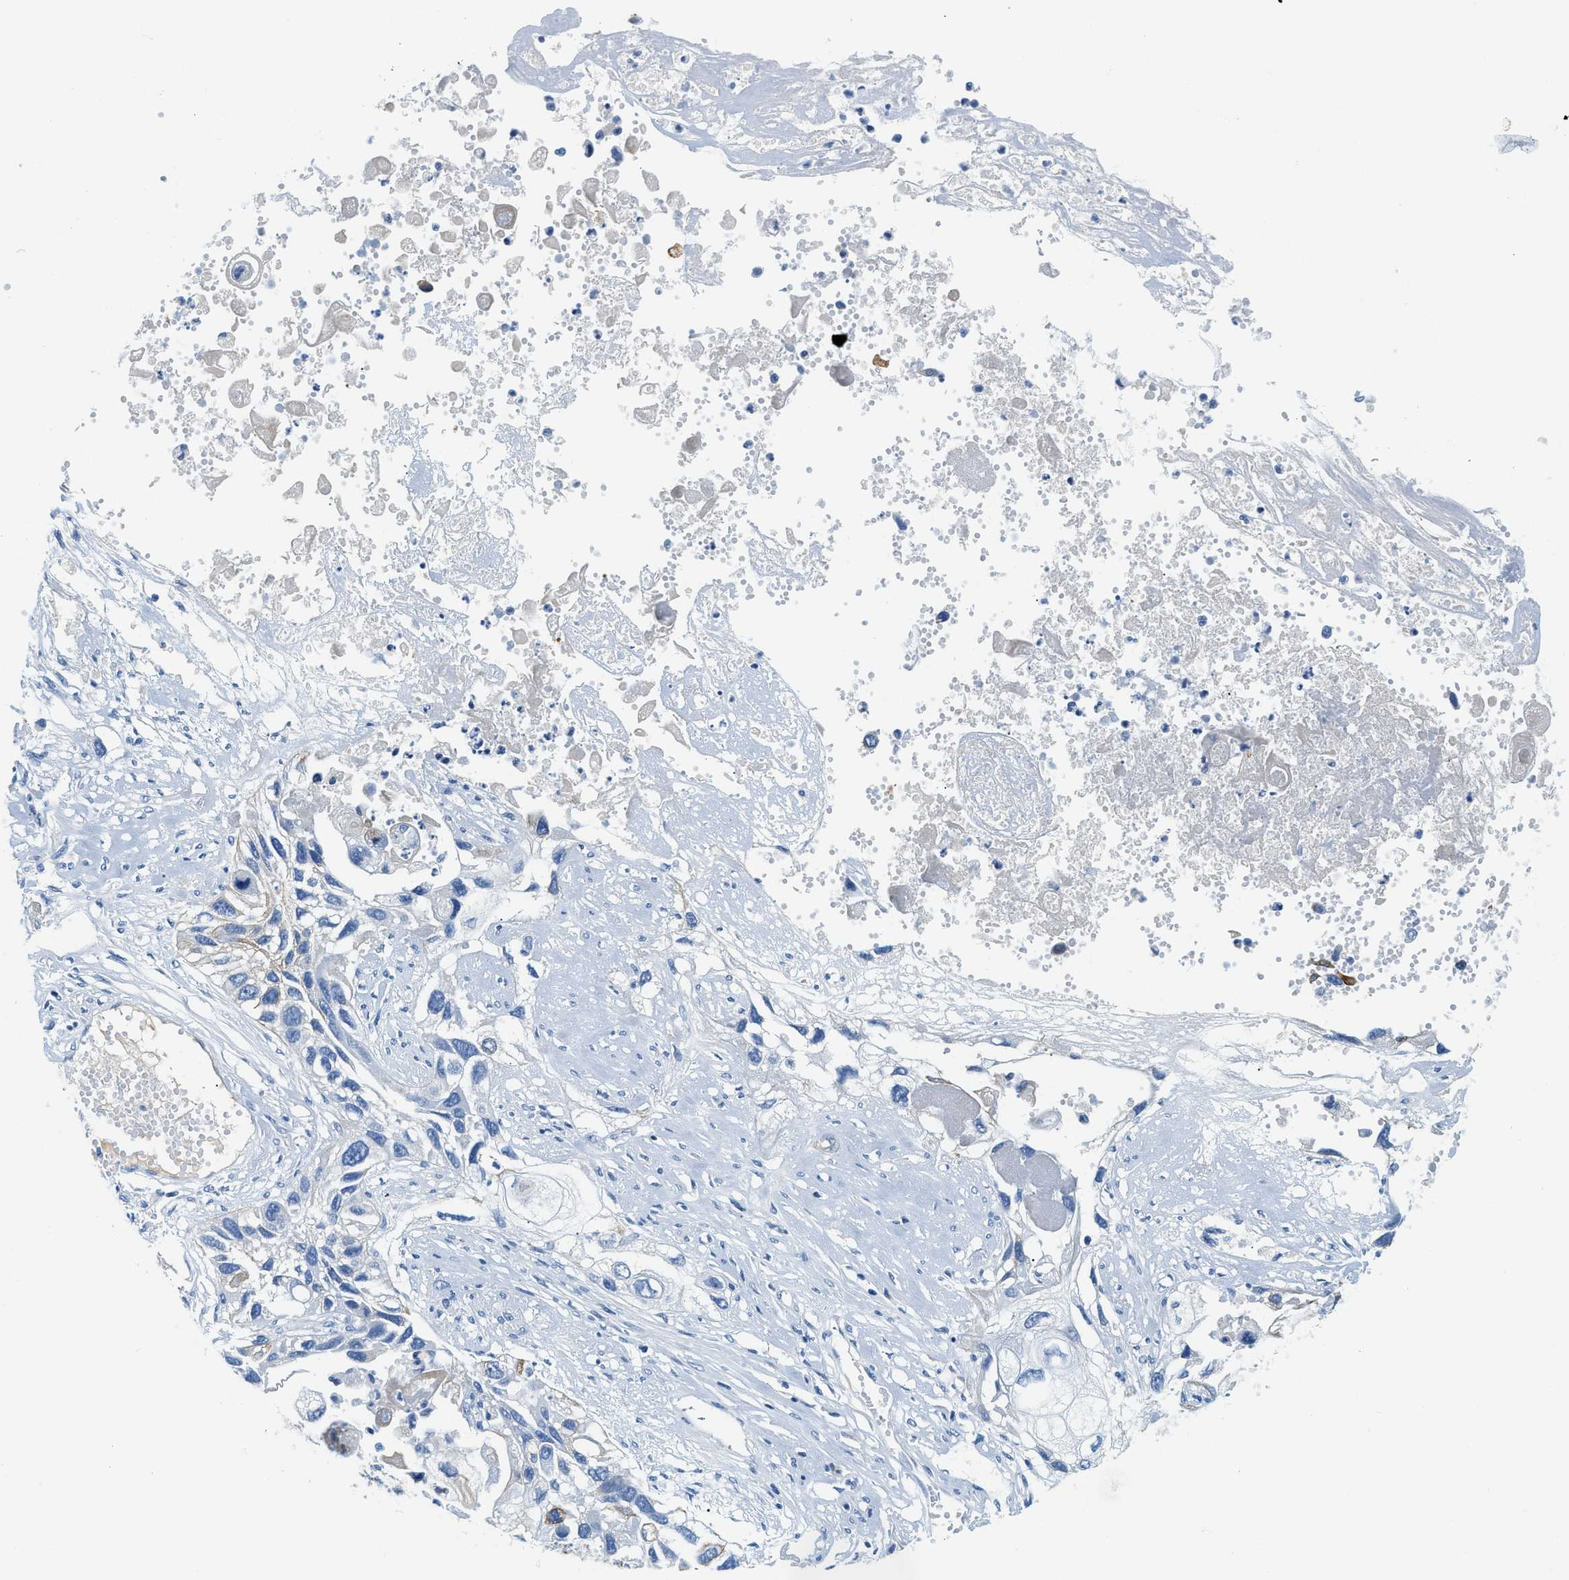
{"staining": {"intensity": "negative", "quantity": "none", "location": "none"}, "tissue": "lung cancer", "cell_type": "Tumor cells", "image_type": "cancer", "snomed": [{"axis": "morphology", "description": "Squamous cell carcinoma, NOS"}, {"axis": "topography", "description": "Lung"}], "caption": "Immunohistochemistry of human lung cancer (squamous cell carcinoma) shows no expression in tumor cells. (DAB (3,3'-diaminobenzidine) IHC, high magnification).", "gene": "STXBP2", "patient": {"sex": "male", "age": 71}}